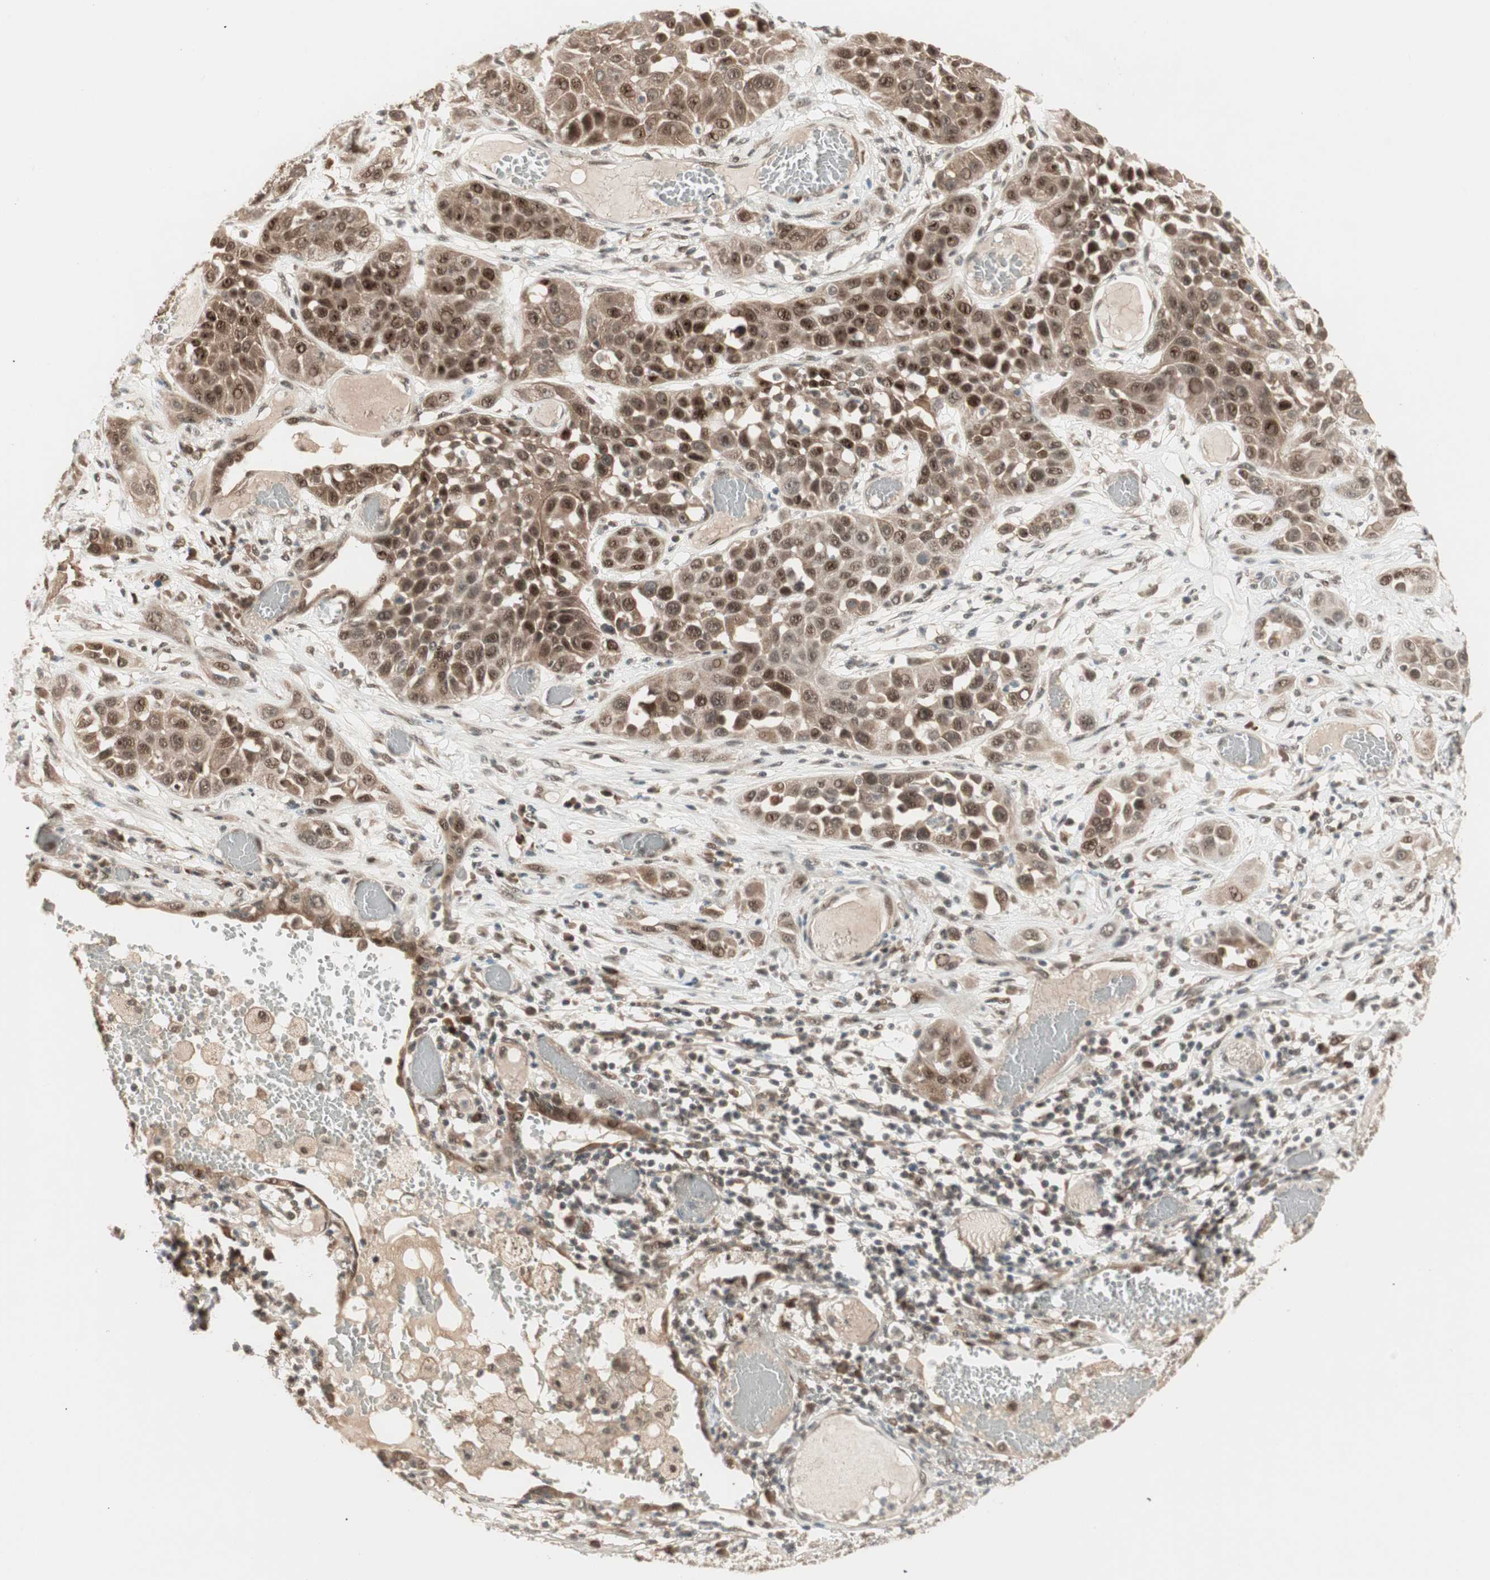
{"staining": {"intensity": "strong", "quantity": ">75%", "location": "cytoplasmic/membranous,nuclear"}, "tissue": "lung cancer", "cell_type": "Tumor cells", "image_type": "cancer", "snomed": [{"axis": "morphology", "description": "Squamous cell carcinoma, NOS"}, {"axis": "topography", "description": "Lung"}], "caption": "Lung cancer (squamous cell carcinoma) stained with immunohistochemistry exhibits strong cytoplasmic/membranous and nuclear staining in approximately >75% of tumor cells. Using DAB (3,3'-diaminobenzidine) (brown) and hematoxylin (blue) stains, captured at high magnification using brightfield microscopy.", "gene": "ZSCAN31", "patient": {"sex": "male", "age": 71}}